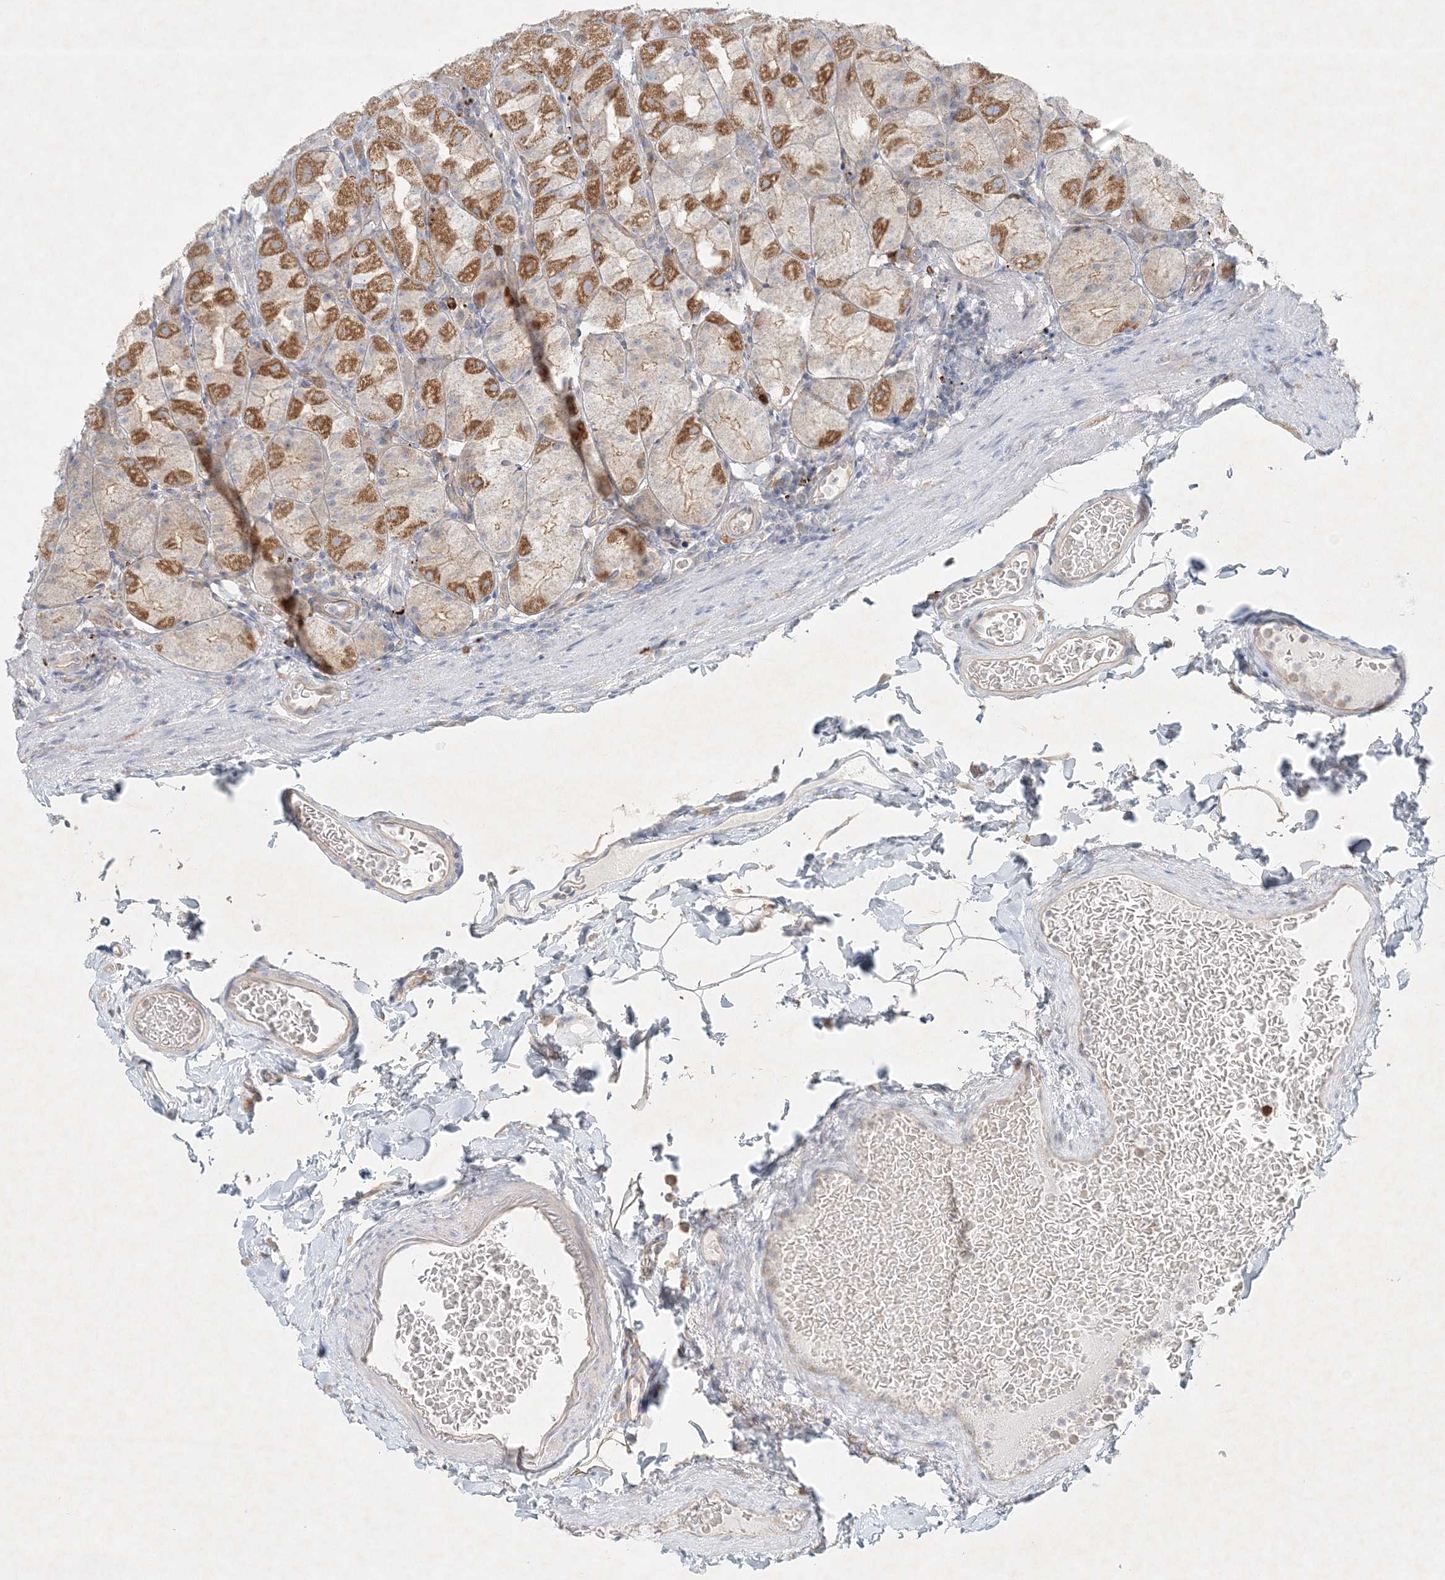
{"staining": {"intensity": "strong", "quantity": "<25%", "location": "cytoplasmic/membranous"}, "tissue": "stomach", "cell_type": "Glandular cells", "image_type": "normal", "snomed": [{"axis": "morphology", "description": "Normal tissue, NOS"}, {"axis": "topography", "description": "Stomach, upper"}], "caption": "The micrograph demonstrates staining of benign stomach, revealing strong cytoplasmic/membranous protein expression (brown color) within glandular cells.", "gene": "STK11IP", "patient": {"sex": "male", "age": 68}}